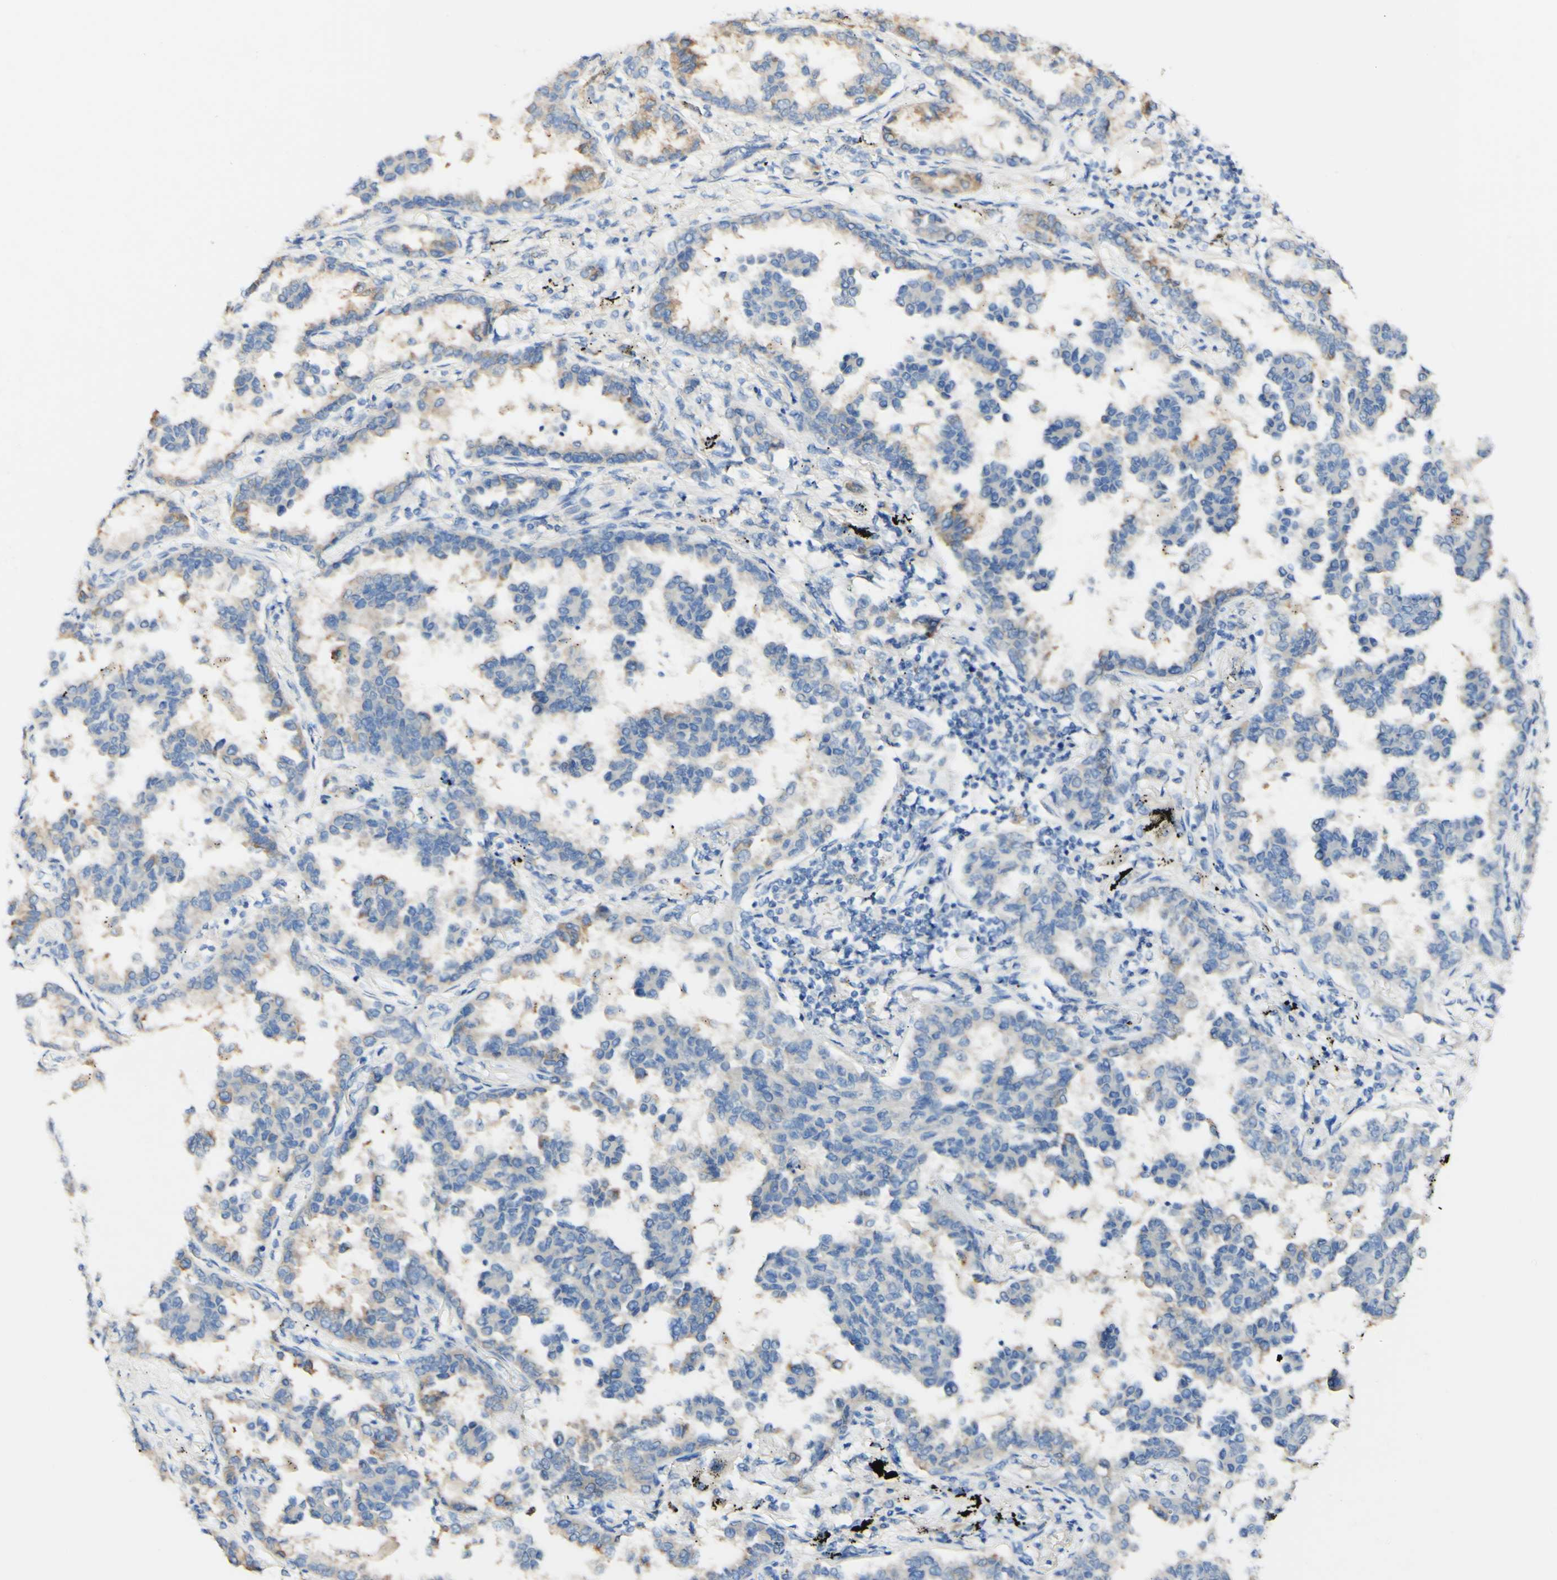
{"staining": {"intensity": "weak", "quantity": "<25%", "location": "cytoplasmic/membranous"}, "tissue": "lung cancer", "cell_type": "Tumor cells", "image_type": "cancer", "snomed": [{"axis": "morphology", "description": "Normal tissue, NOS"}, {"axis": "morphology", "description": "Adenocarcinoma, NOS"}, {"axis": "topography", "description": "Lung"}], "caption": "A photomicrograph of adenocarcinoma (lung) stained for a protein displays no brown staining in tumor cells.", "gene": "FGF4", "patient": {"sex": "male", "age": 59}}